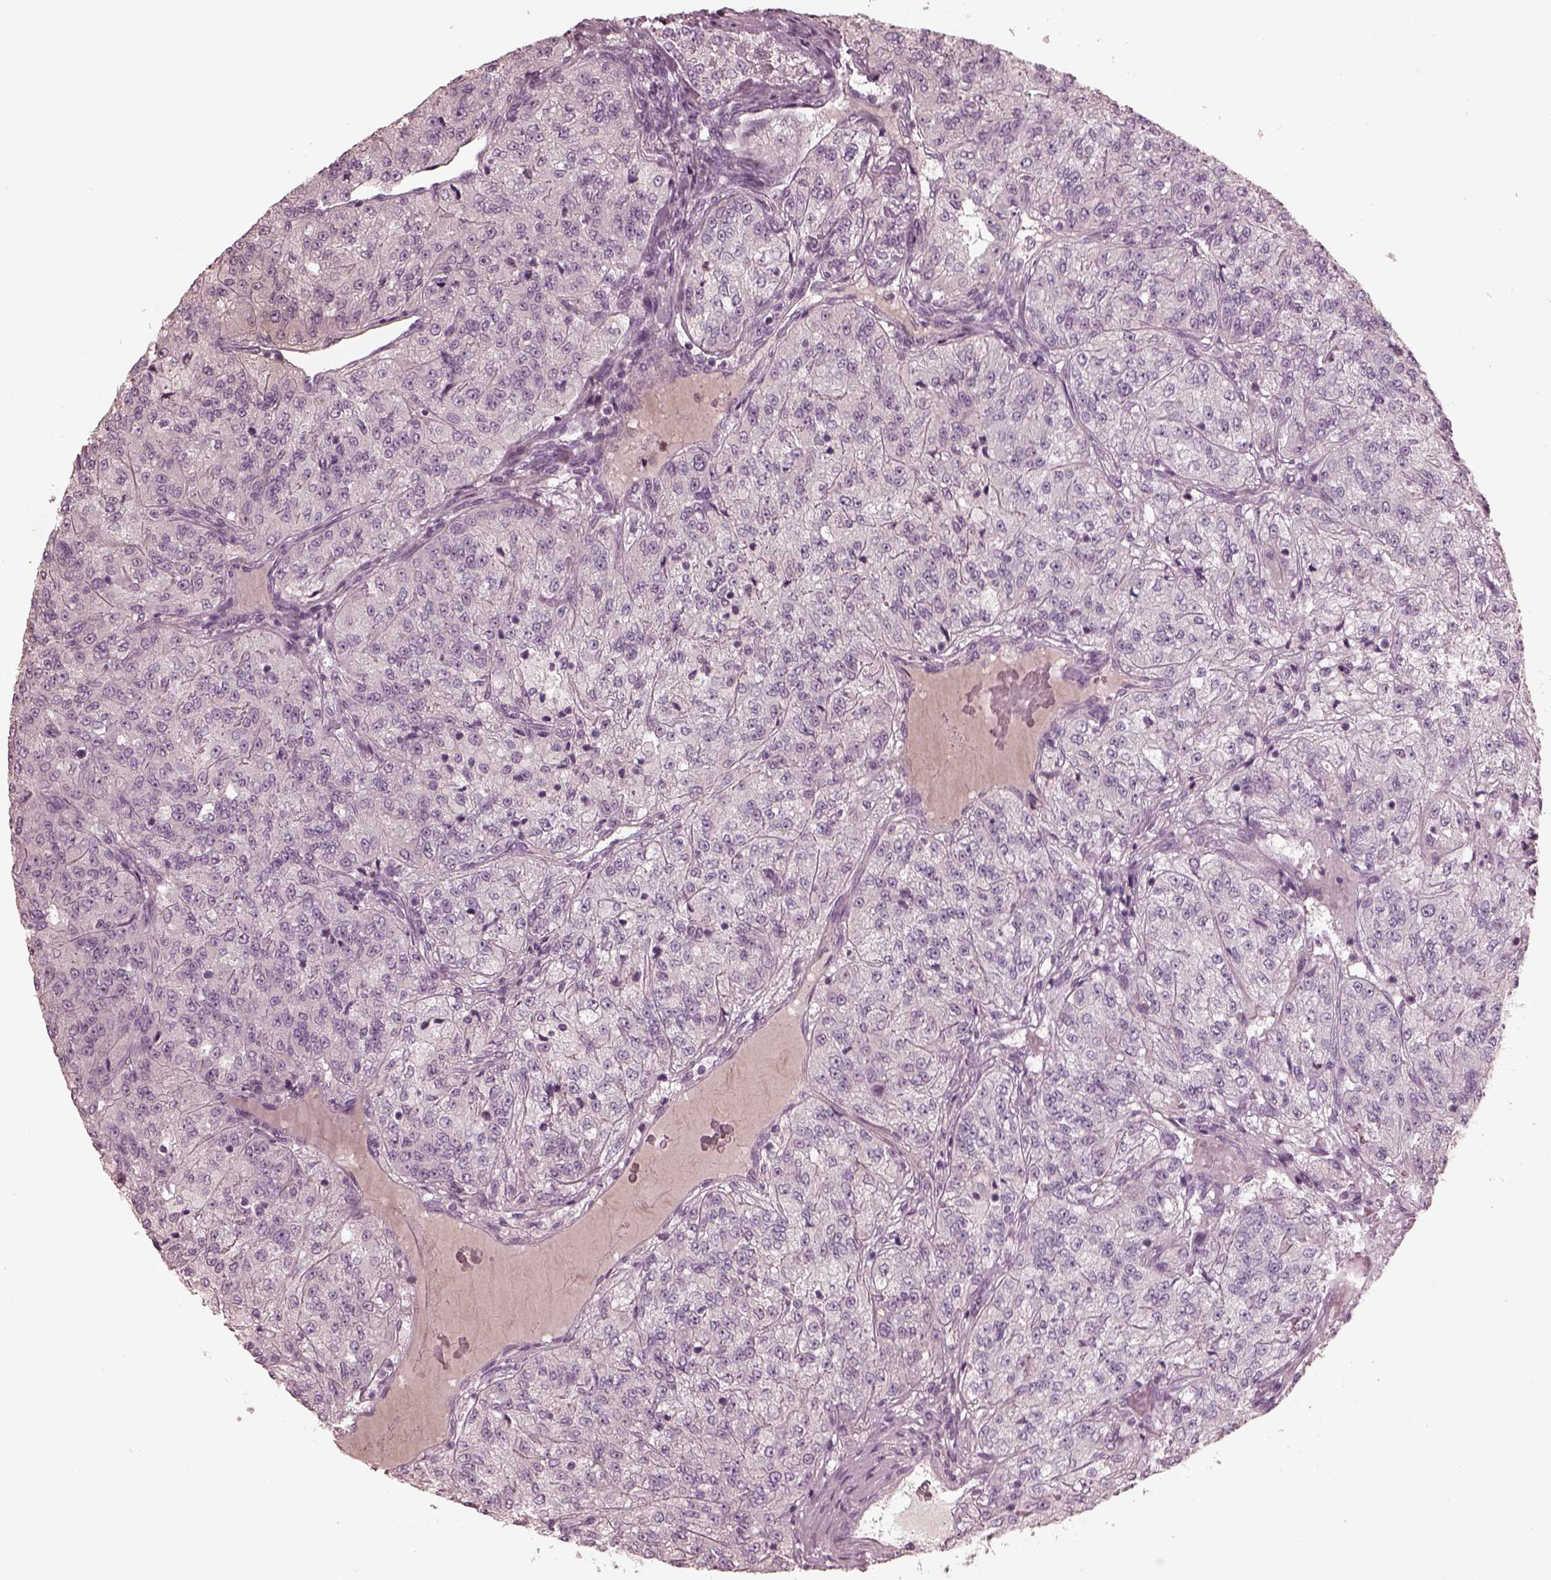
{"staining": {"intensity": "negative", "quantity": "none", "location": "none"}, "tissue": "renal cancer", "cell_type": "Tumor cells", "image_type": "cancer", "snomed": [{"axis": "morphology", "description": "Adenocarcinoma, NOS"}, {"axis": "topography", "description": "Kidney"}], "caption": "Adenocarcinoma (renal) stained for a protein using IHC demonstrates no positivity tumor cells.", "gene": "OPTC", "patient": {"sex": "female", "age": 63}}